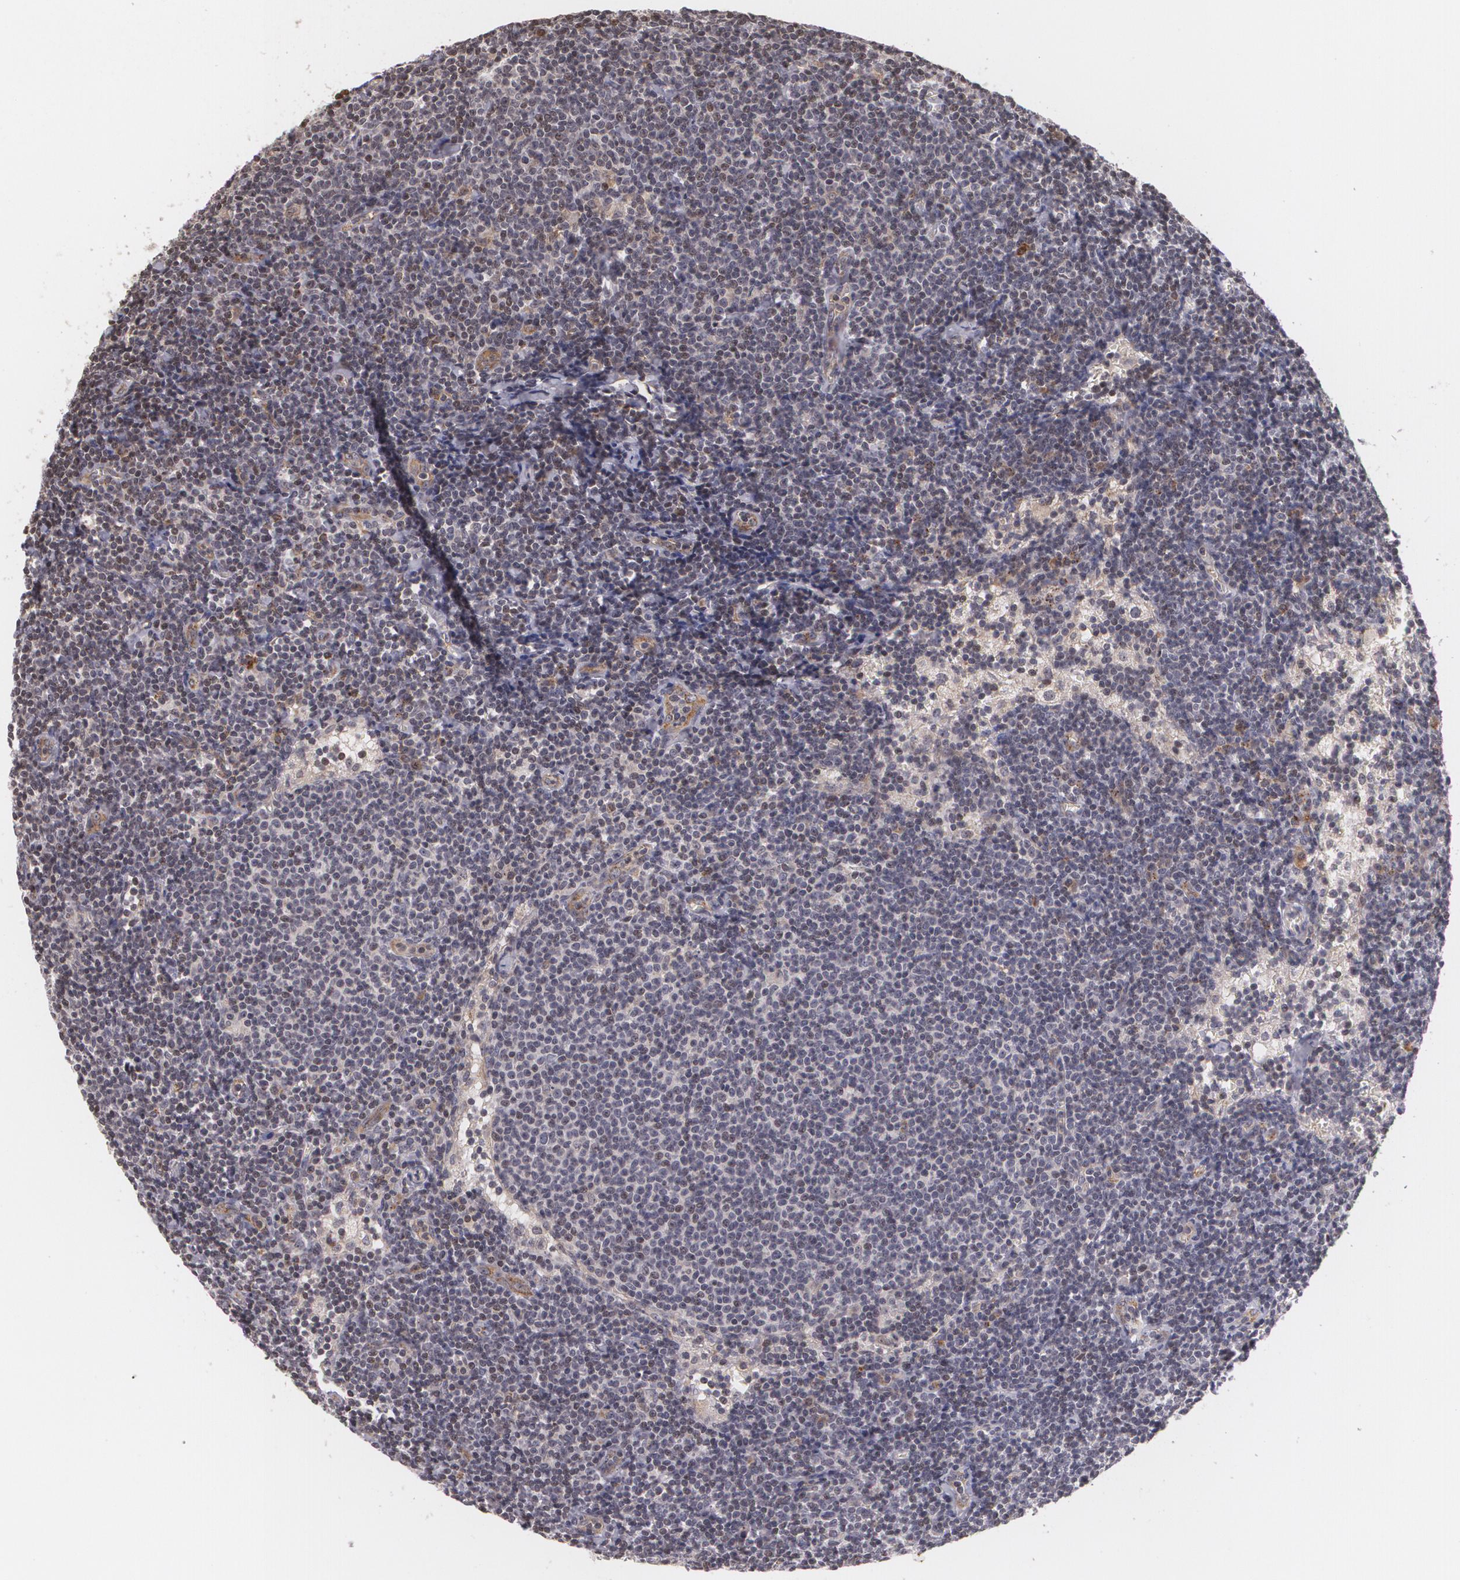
{"staining": {"intensity": "negative", "quantity": "none", "location": "none"}, "tissue": "lymphoma", "cell_type": "Tumor cells", "image_type": "cancer", "snomed": [{"axis": "morphology", "description": "Malignant lymphoma, non-Hodgkin's type, Low grade"}, {"axis": "topography", "description": "Lymph node"}], "caption": "Immunohistochemical staining of human malignant lymphoma, non-Hodgkin's type (low-grade) shows no significant expression in tumor cells.", "gene": "VAV3", "patient": {"sex": "male", "age": 65}}